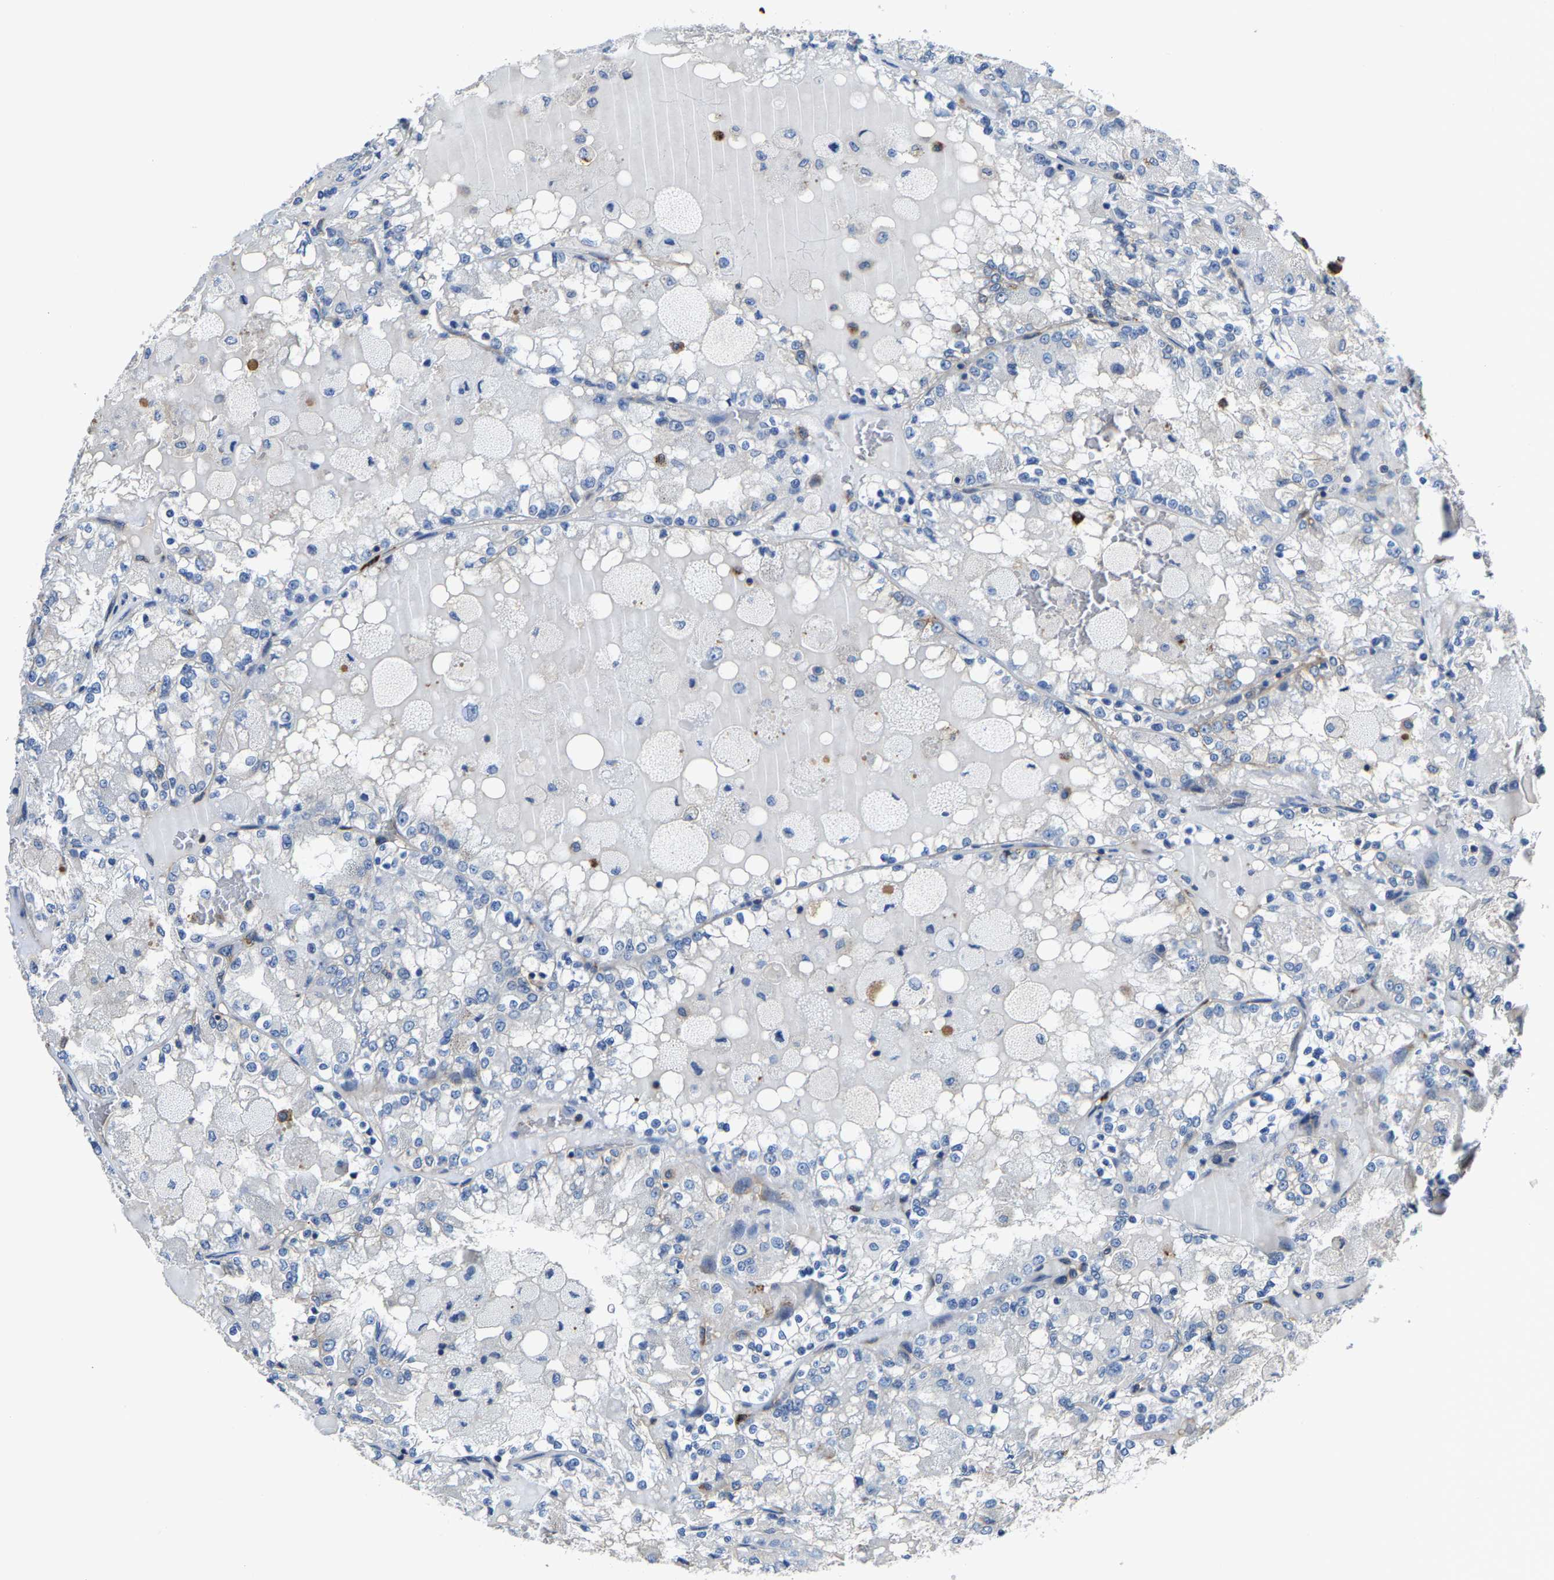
{"staining": {"intensity": "negative", "quantity": "none", "location": "none"}, "tissue": "renal cancer", "cell_type": "Tumor cells", "image_type": "cancer", "snomed": [{"axis": "morphology", "description": "Adenocarcinoma, NOS"}, {"axis": "topography", "description": "Kidney"}], "caption": "Immunohistochemical staining of human renal adenocarcinoma demonstrates no significant expression in tumor cells.", "gene": "TRAF6", "patient": {"sex": "female", "age": 56}}